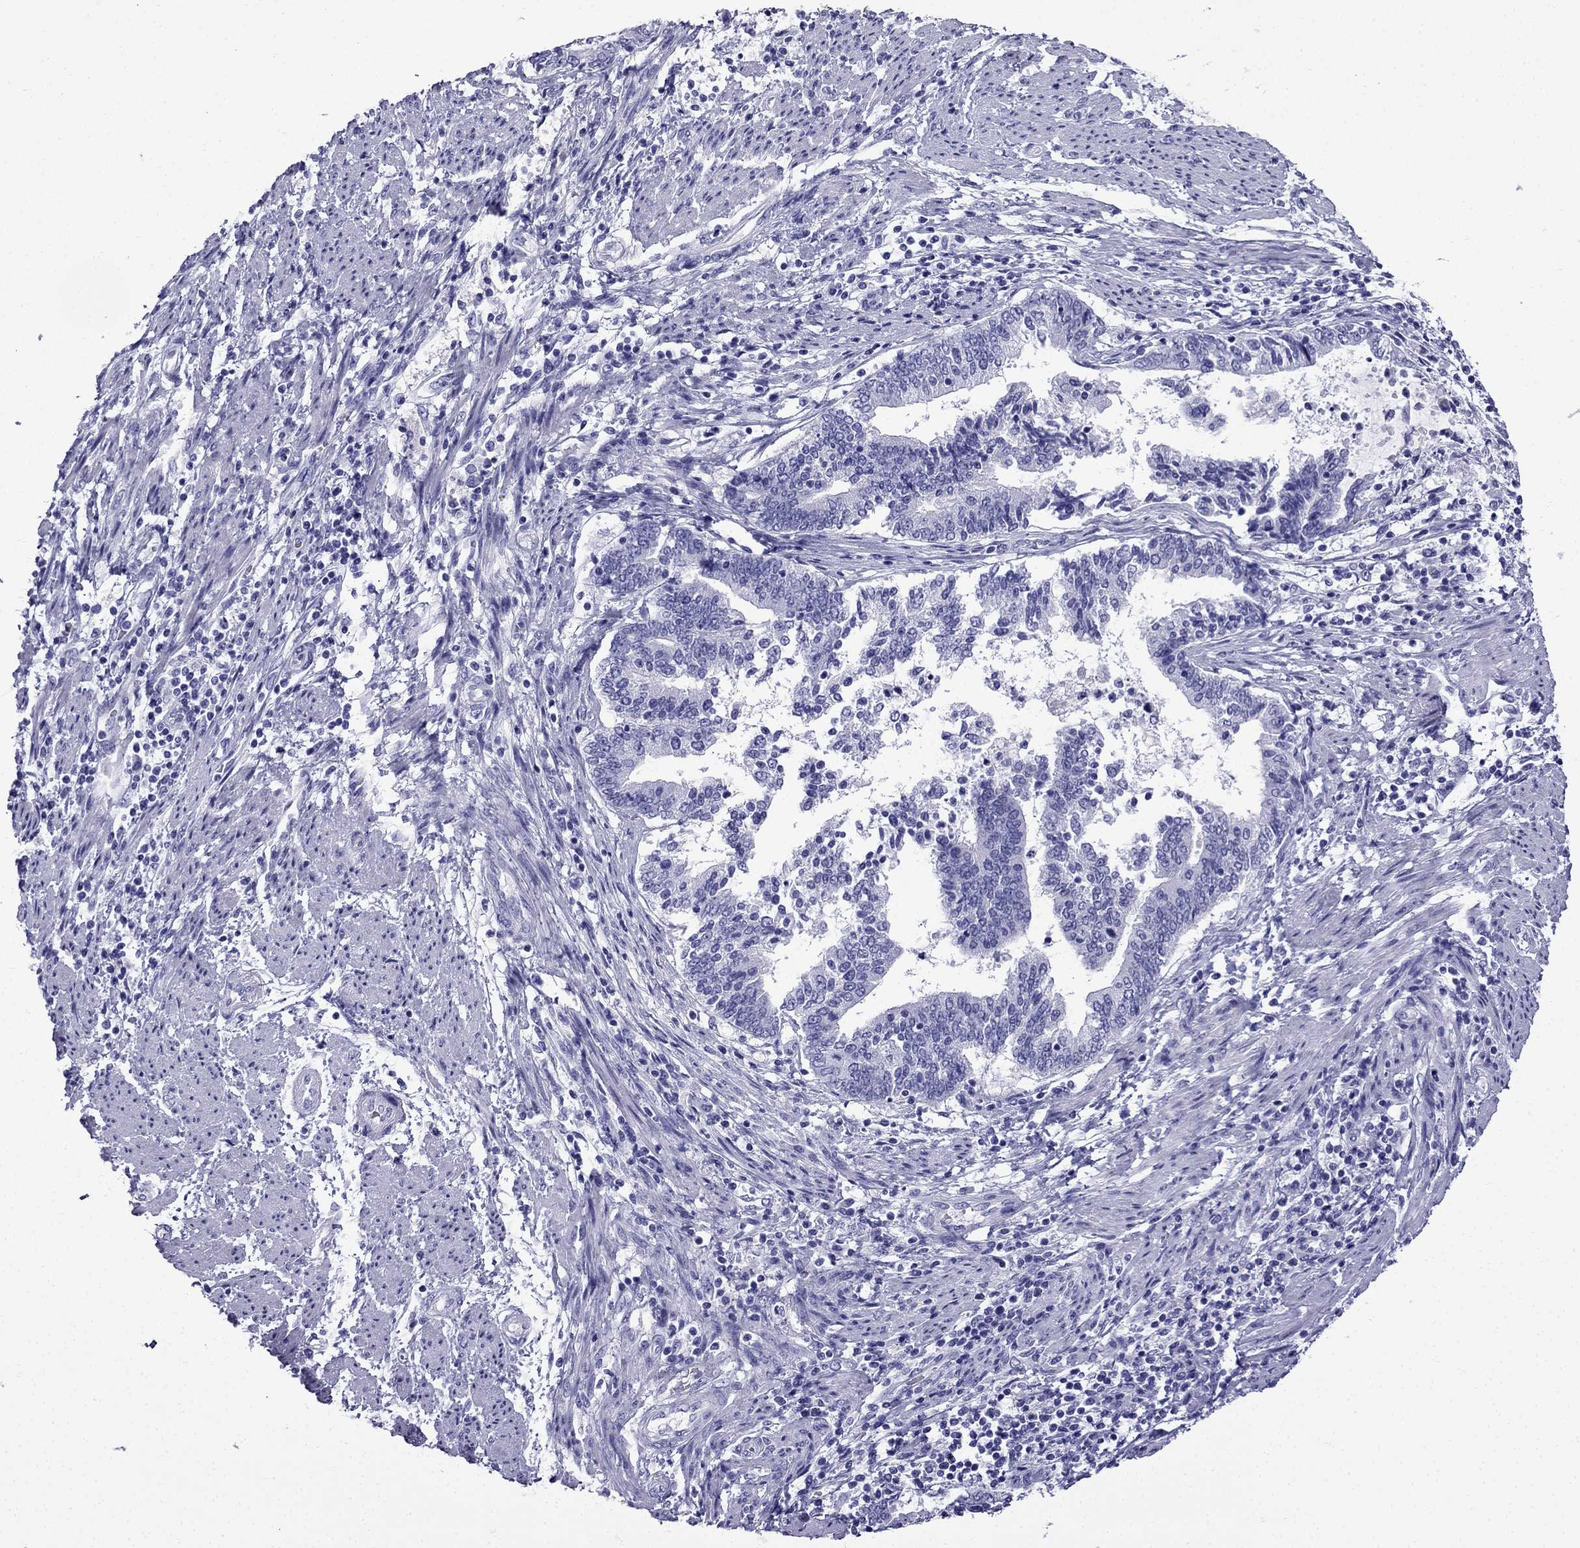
{"staining": {"intensity": "negative", "quantity": "none", "location": "none"}, "tissue": "endometrial cancer", "cell_type": "Tumor cells", "image_type": "cancer", "snomed": [{"axis": "morphology", "description": "Adenocarcinoma, NOS"}, {"axis": "topography", "description": "Endometrium"}], "caption": "Photomicrograph shows no protein expression in tumor cells of endometrial adenocarcinoma tissue.", "gene": "ERC2", "patient": {"sex": "female", "age": 65}}